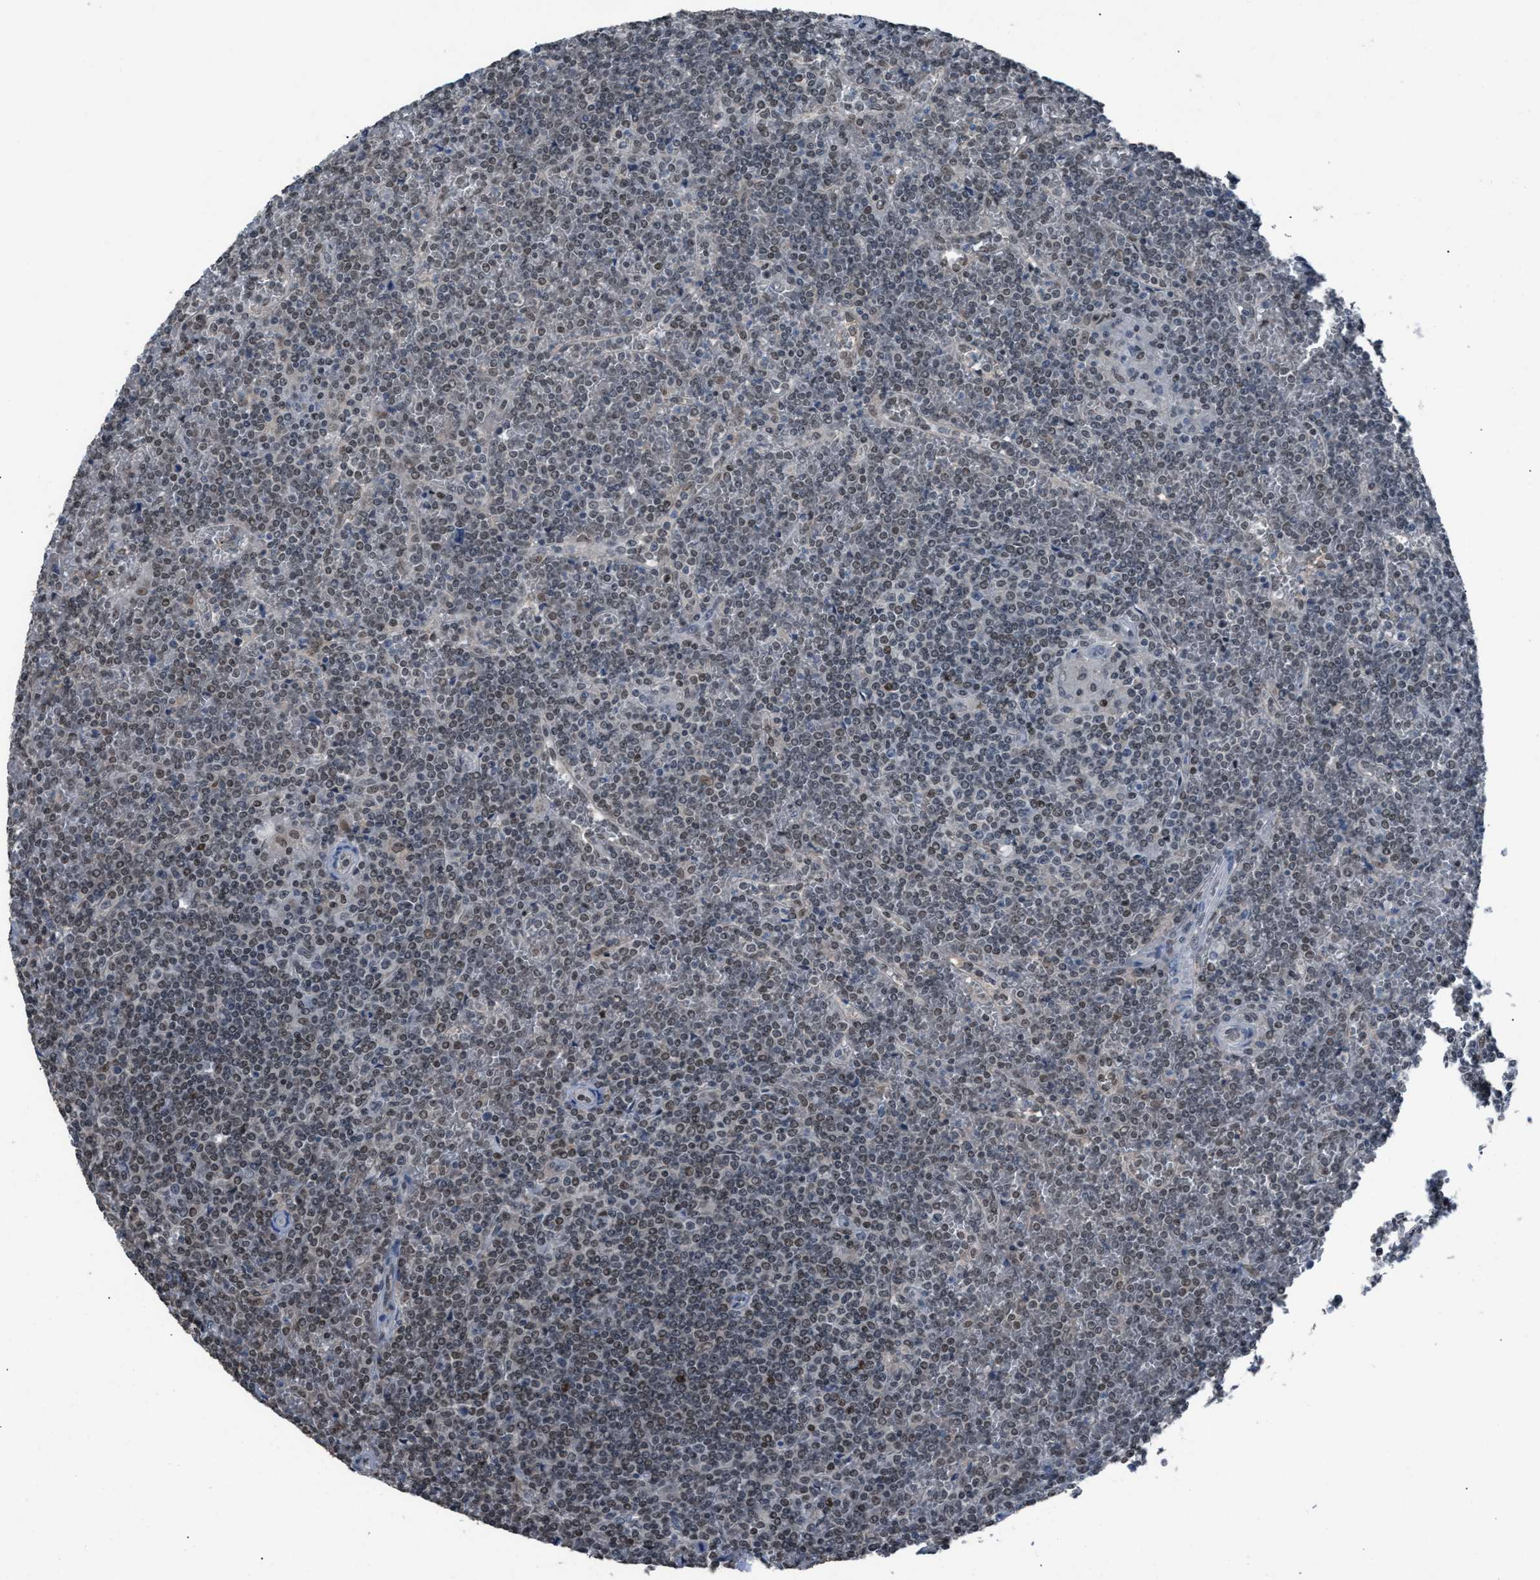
{"staining": {"intensity": "weak", "quantity": "25%-75%", "location": "nuclear"}, "tissue": "lymphoma", "cell_type": "Tumor cells", "image_type": "cancer", "snomed": [{"axis": "morphology", "description": "Malignant lymphoma, non-Hodgkin's type, Low grade"}, {"axis": "topography", "description": "Spleen"}], "caption": "Approximately 25%-75% of tumor cells in human lymphoma show weak nuclear protein staining as visualized by brown immunohistochemical staining.", "gene": "ZNF276", "patient": {"sex": "female", "age": 19}}